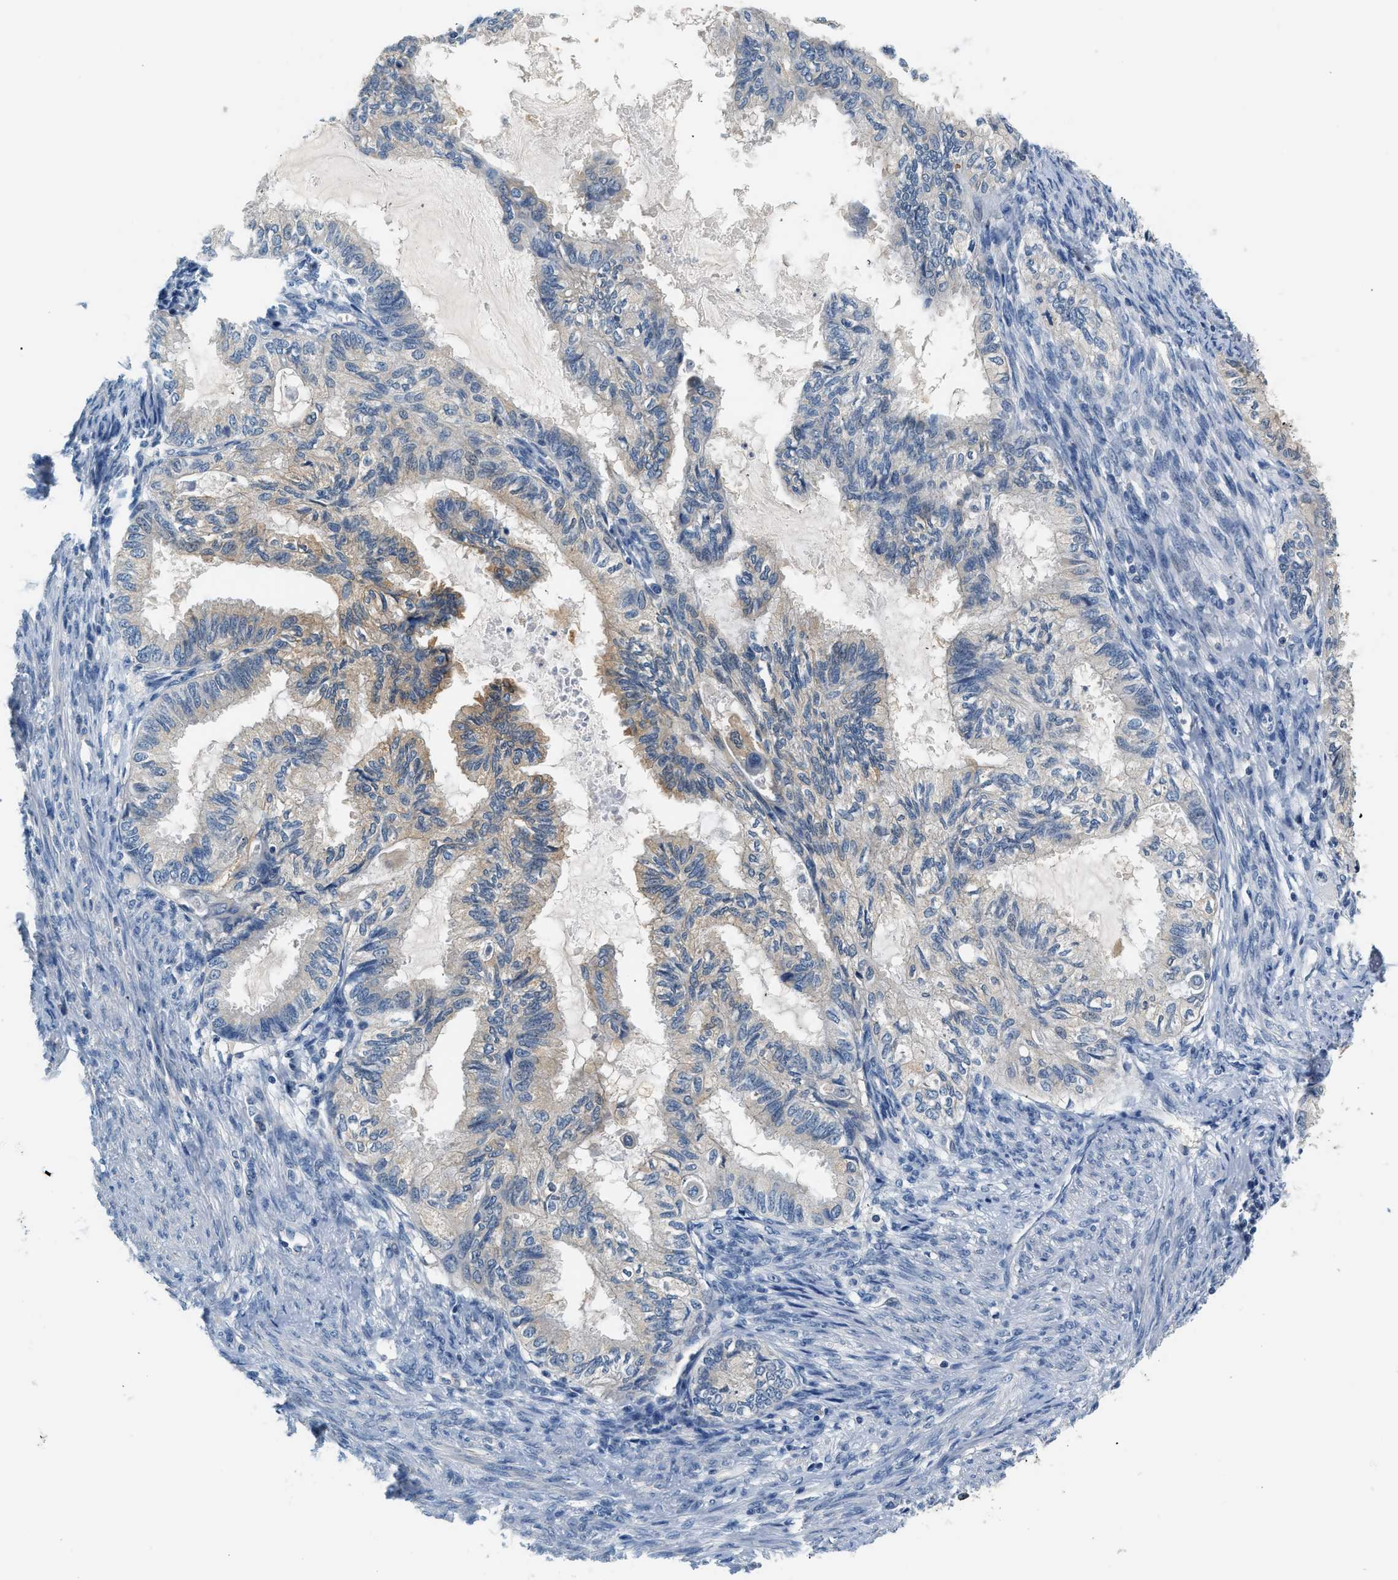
{"staining": {"intensity": "moderate", "quantity": "<25%", "location": "cytoplasmic/membranous"}, "tissue": "cervical cancer", "cell_type": "Tumor cells", "image_type": "cancer", "snomed": [{"axis": "morphology", "description": "Normal tissue, NOS"}, {"axis": "morphology", "description": "Adenocarcinoma, NOS"}, {"axis": "topography", "description": "Cervix"}, {"axis": "topography", "description": "Endometrium"}], "caption": "The histopathology image displays a brown stain indicating the presence of a protein in the cytoplasmic/membranous of tumor cells in cervical cancer (adenocarcinoma). Using DAB (3,3'-diaminobenzidine) (brown) and hematoxylin (blue) stains, captured at high magnification using brightfield microscopy.", "gene": "SLC35E1", "patient": {"sex": "female", "age": 86}}